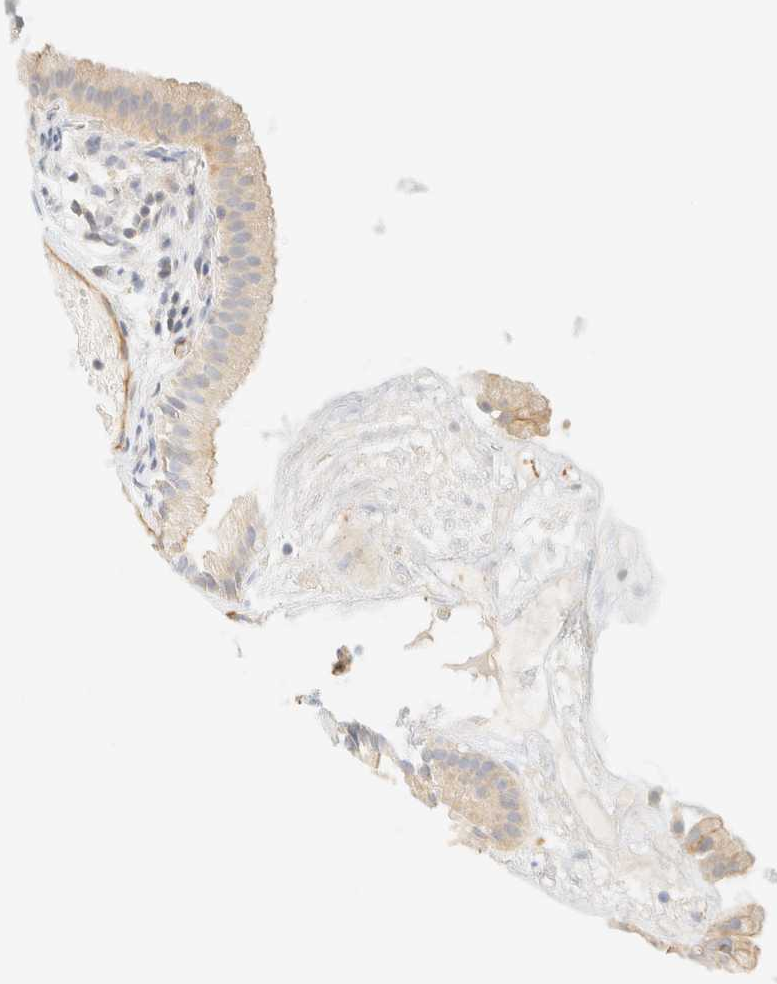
{"staining": {"intensity": "negative", "quantity": "none", "location": "none"}, "tissue": "gallbladder", "cell_type": "Glandular cells", "image_type": "normal", "snomed": [{"axis": "morphology", "description": "Normal tissue, NOS"}, {"axis": "topography", "description": "Gallbladder"}], "caption": "Human gallbladder stained for a protein using immunohistochemistry (IHC) reveals no expression in glandular cells.", "gene": "OTOP2", "patient": {"sex": "female", "age": 26}}